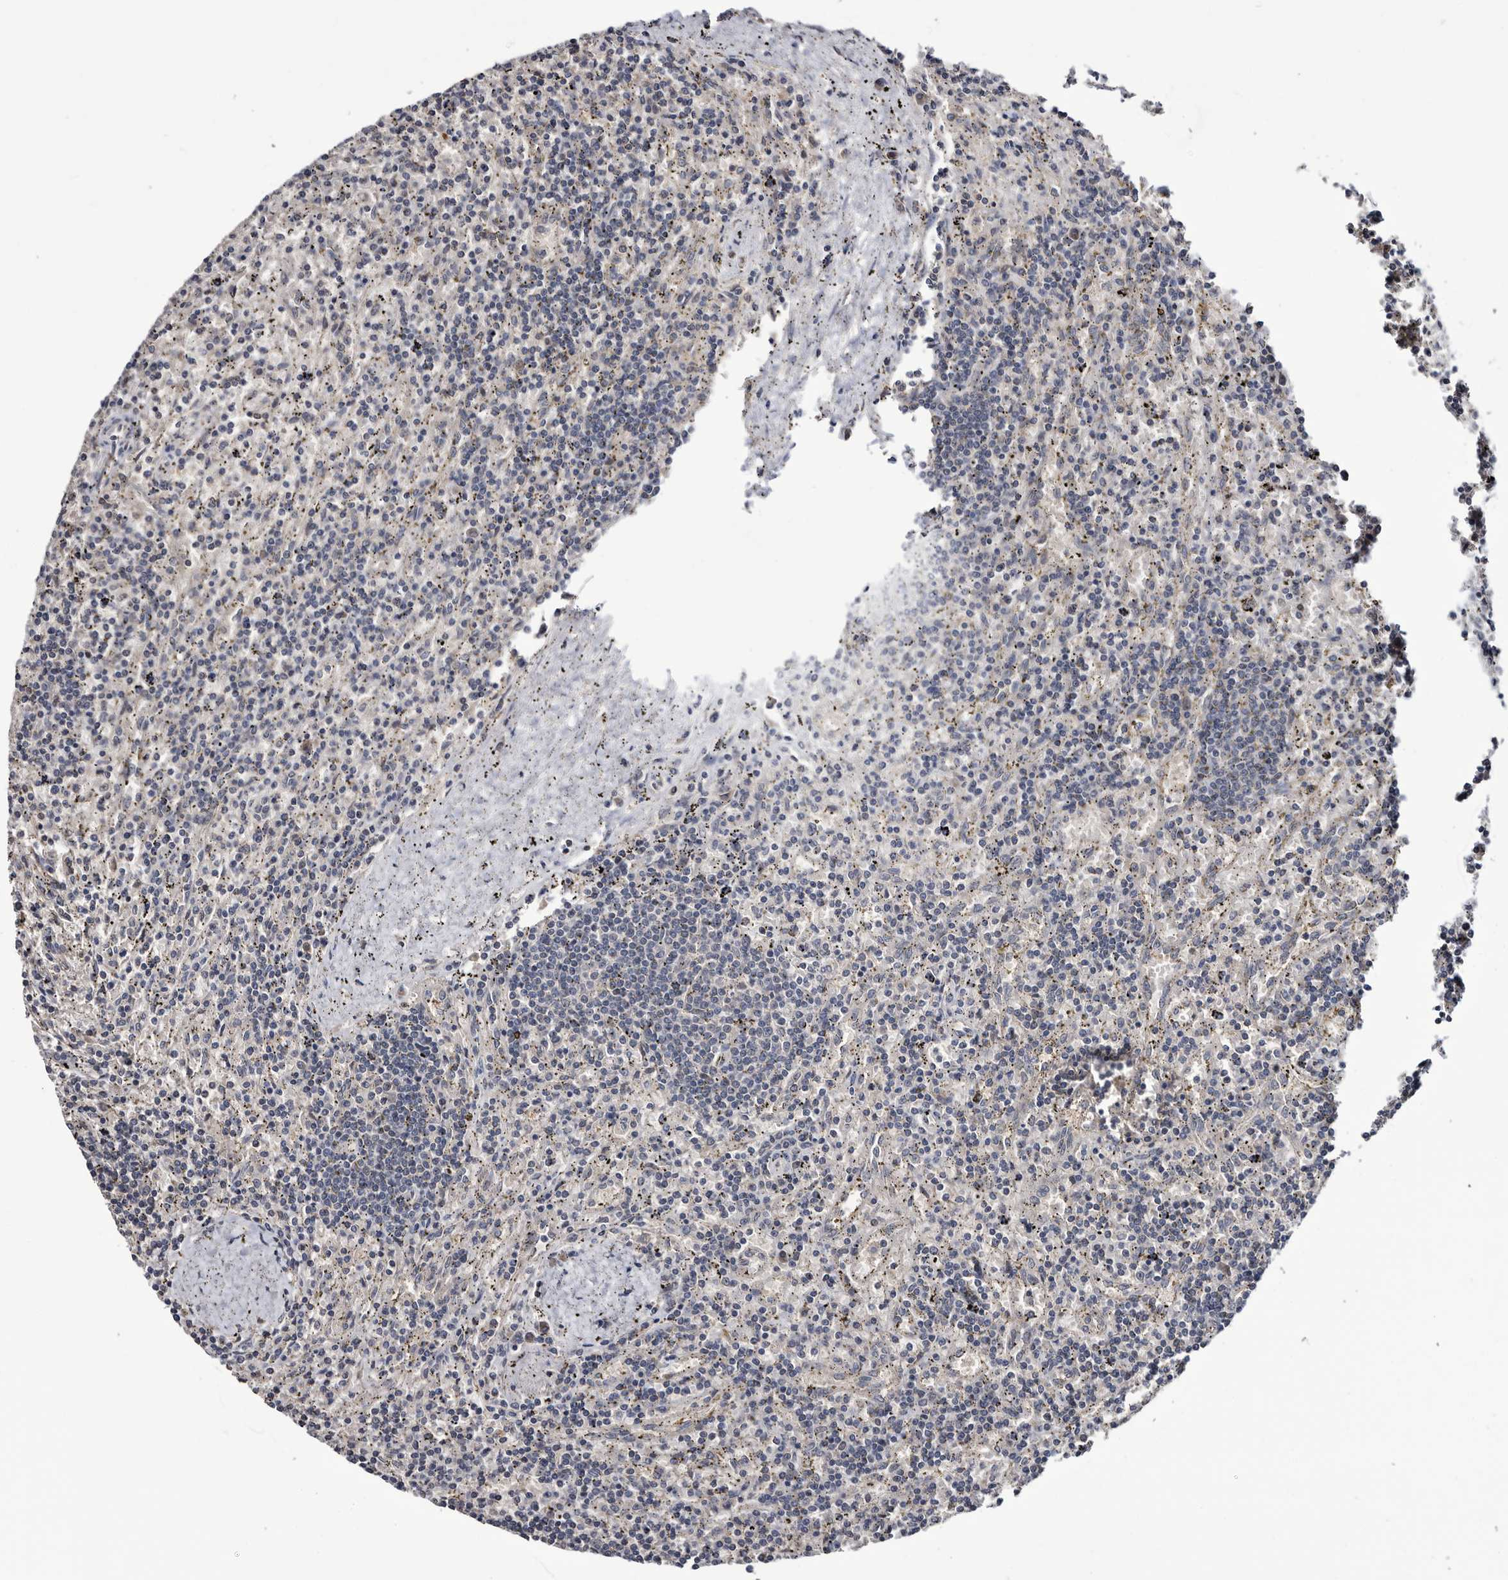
{"staining": {"intensity": "negative", "quantity": "none", "location": "none"}, "tissue": "lymphoma", "cell_type": "Tumor cells", "image_type": "cancer", "snomed": [{"axis": "morphology", "description": "Malignant lymphoma, non-Hodgkin's type, Low grade"}, {"axis": "topography", "description": "Spleen"}], "caption": "Immunohistochemical staining of human low-grade malignant lymphoma, non-Hodgkin's type exhibits no significant expression in tumor cells.", "gene": "TTI2", "patient": {"sex": "male", "age": 76}}